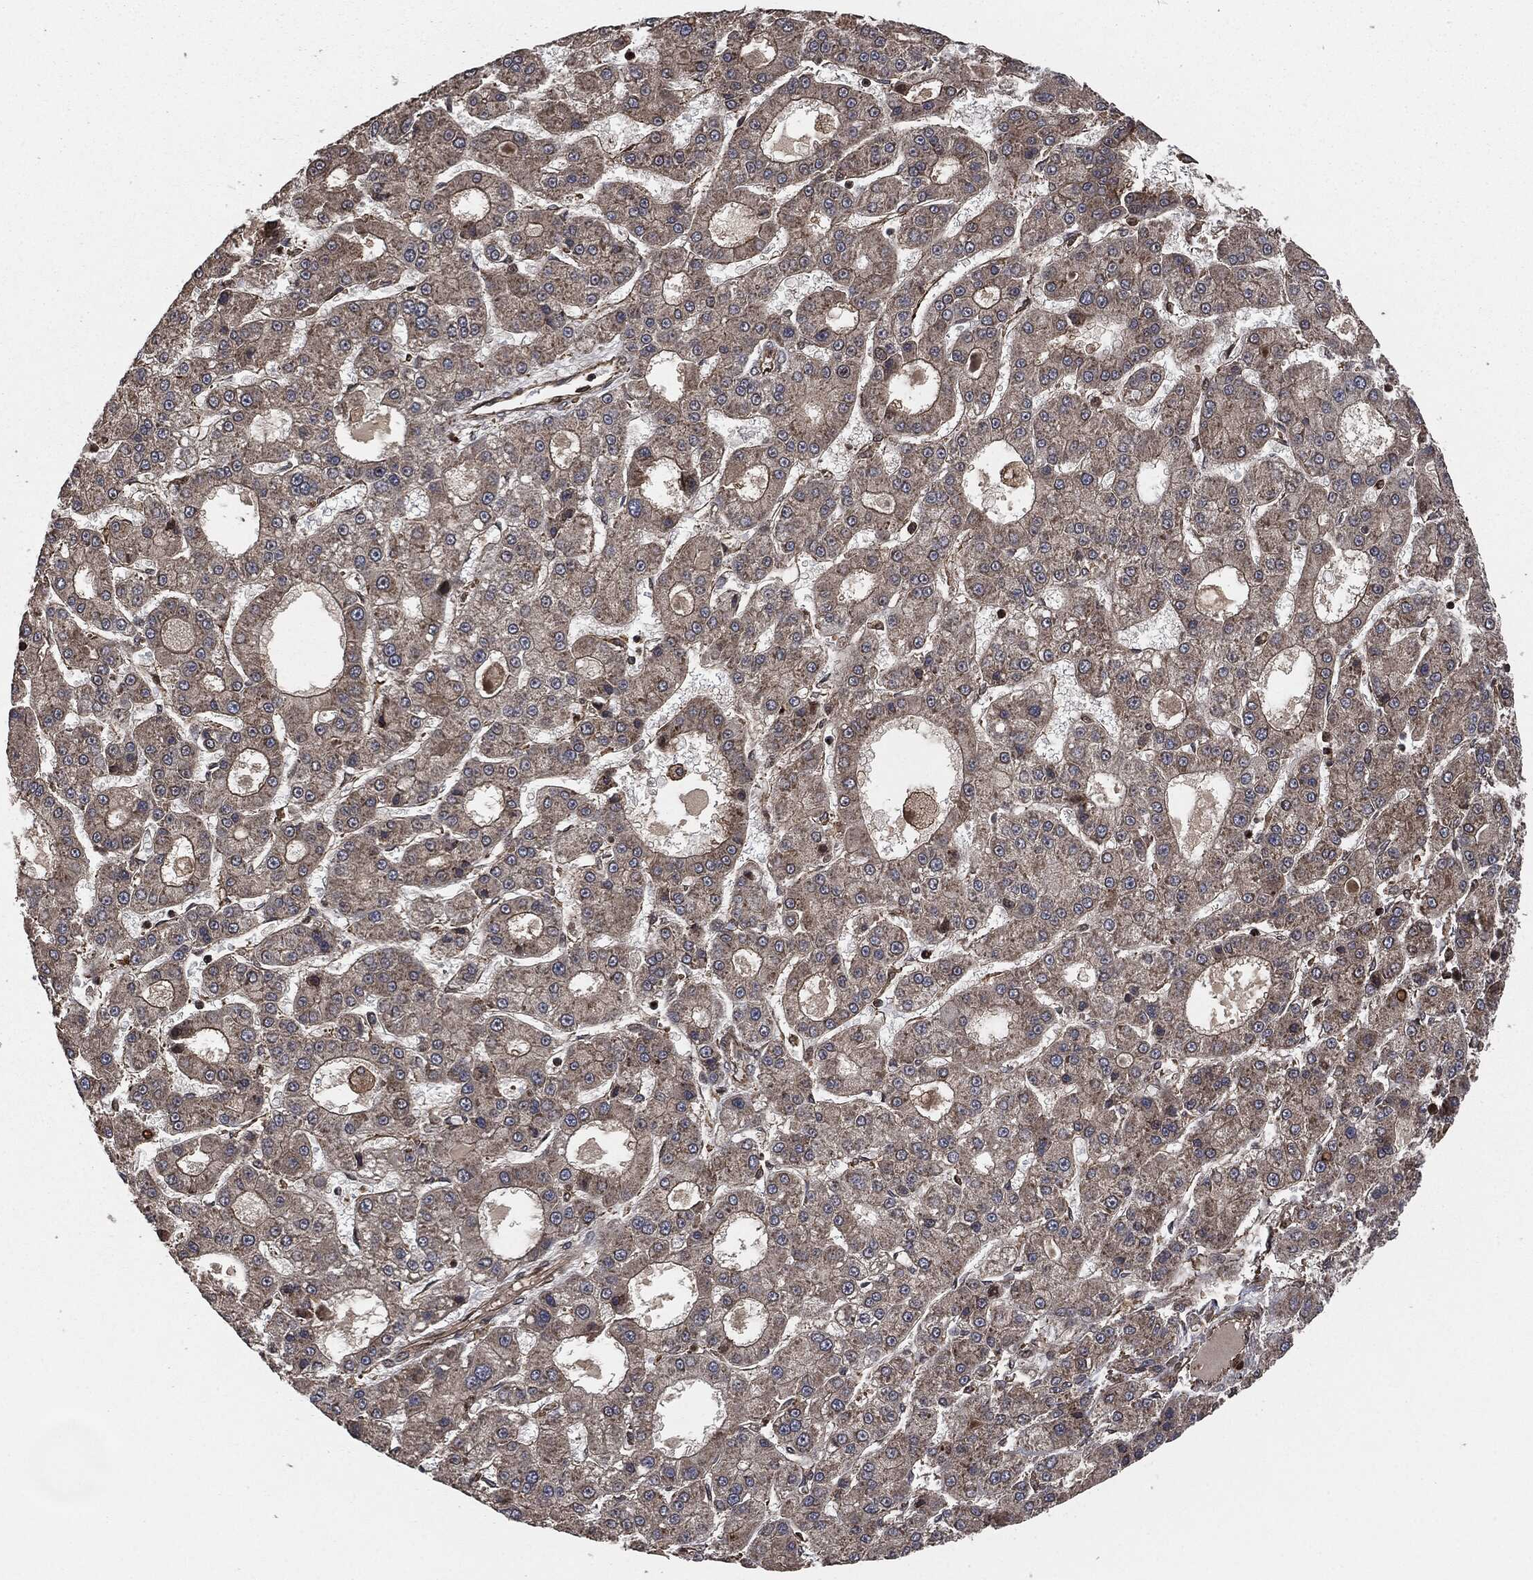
{"staining": {"intensity": "weak", "quantity": "25%-75%", "location": "cytoplasmic/membranous"}, "tissue": "liver cancer", "cell_type": "Tumor cells", "image_type": "cancer", "snomed": [{"axis": "morphology", "description": "Carcinoma, Hepatocellular, NOS"}, {"axis": "topography", "description": "Liver"}], "caption": "Immunohistochemistry of human liver cancer (hepatocellular carcinoma) shows low levels of weak cytoplasmic/membranous expression in approximately 25%-75% of tumor cells.", "gene": "IFIT1", "patient": {"sex": "male", "age": 70}}